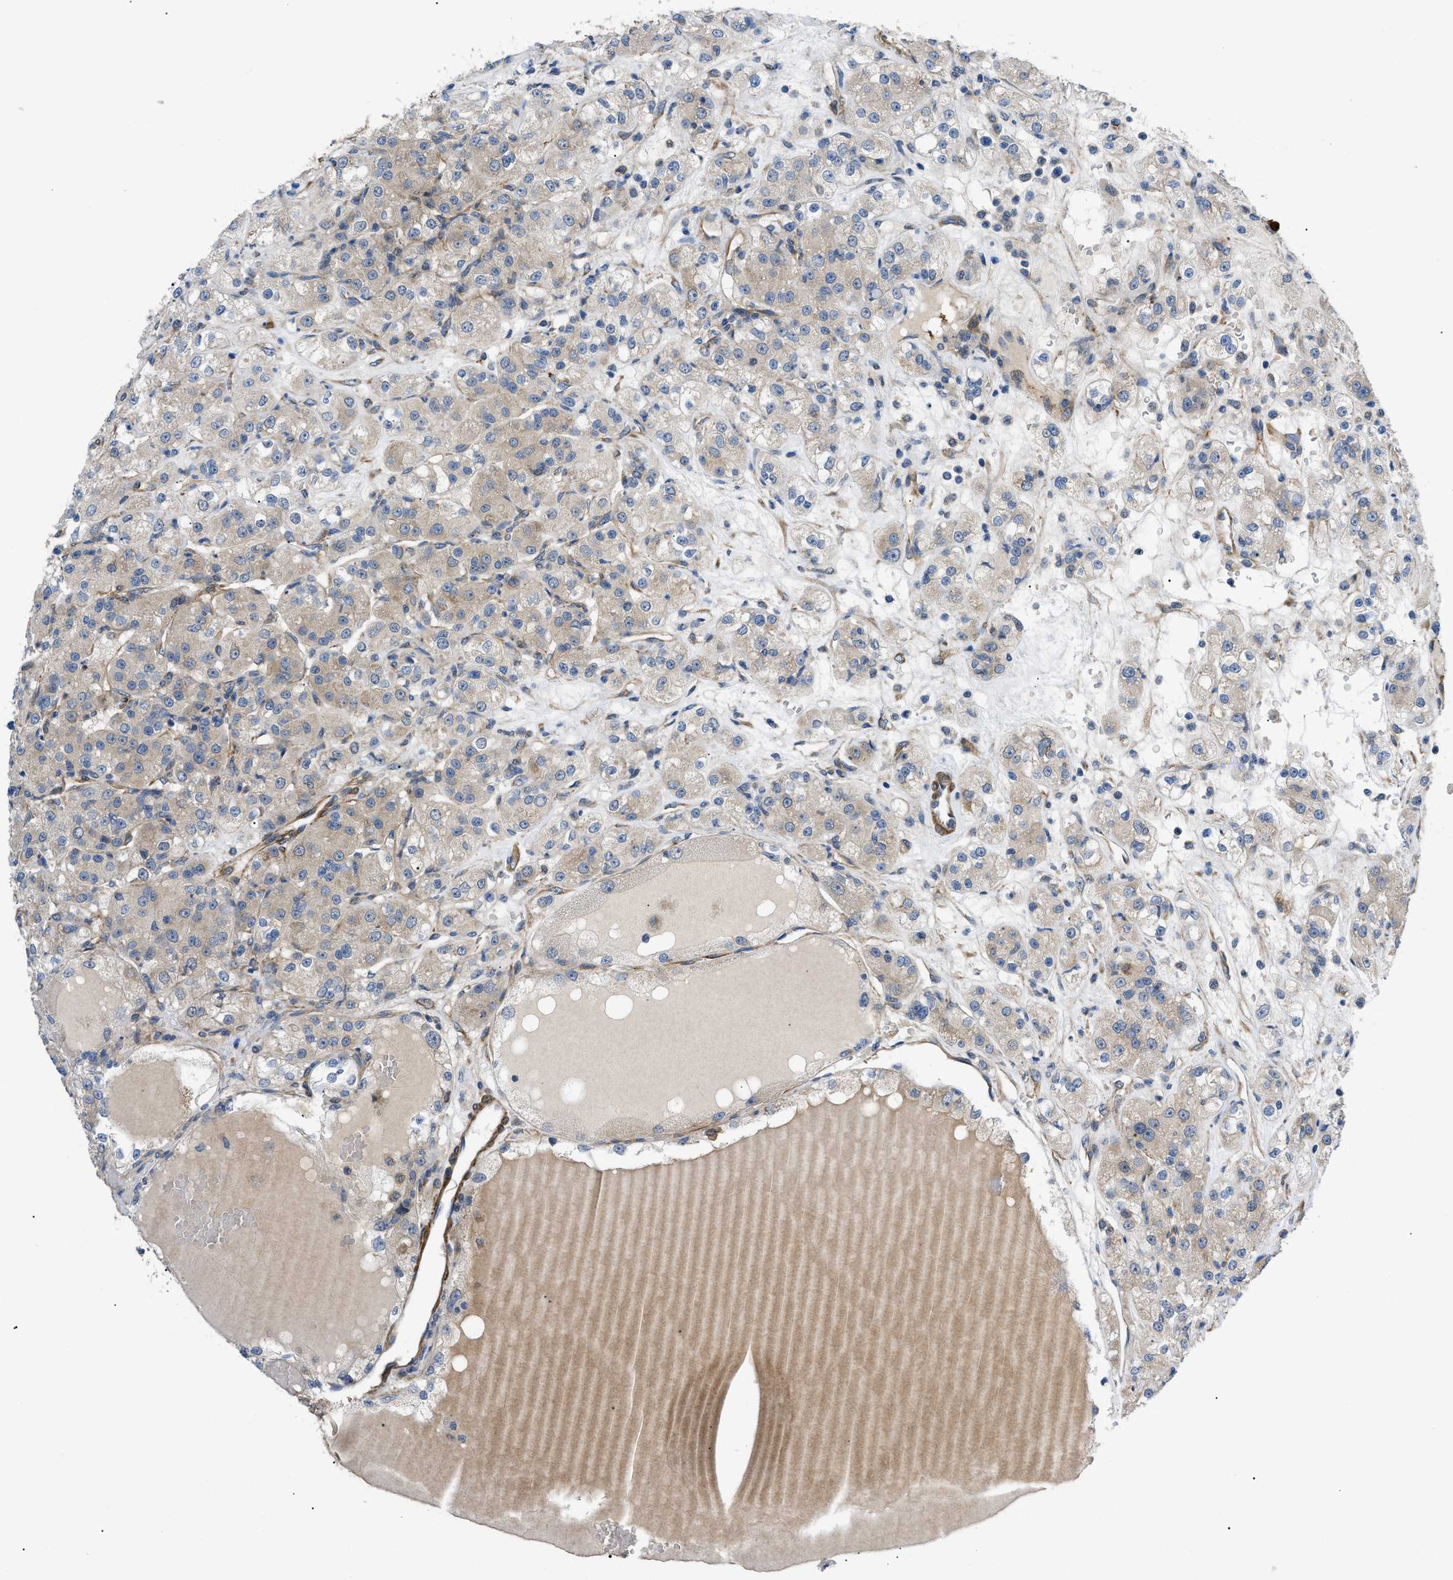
{"staining": {"intensity": "weak", "quantity": "25%-75%", "location": "cytoplasmic/membranous"}, "tissue": "renal cancer", "cell_type": "Tumor cells", "image_type": "cancer", "snomed": [{"axis": "morphology", "description": "Normal tissue, NOS"}, {"axis": "morphology", "description": "Adenocarcinoma, NOS"}, {"axis": "topography", "description": "Kidney"}], "caption": "IHC of human renal adenocarcinoma reveals low levels of weak cytoplasmic/membranous staining in approximately 25%-75% of tumor cells.", "gene": "MYO10", "patient": {"sex": "male", "age": 61}}